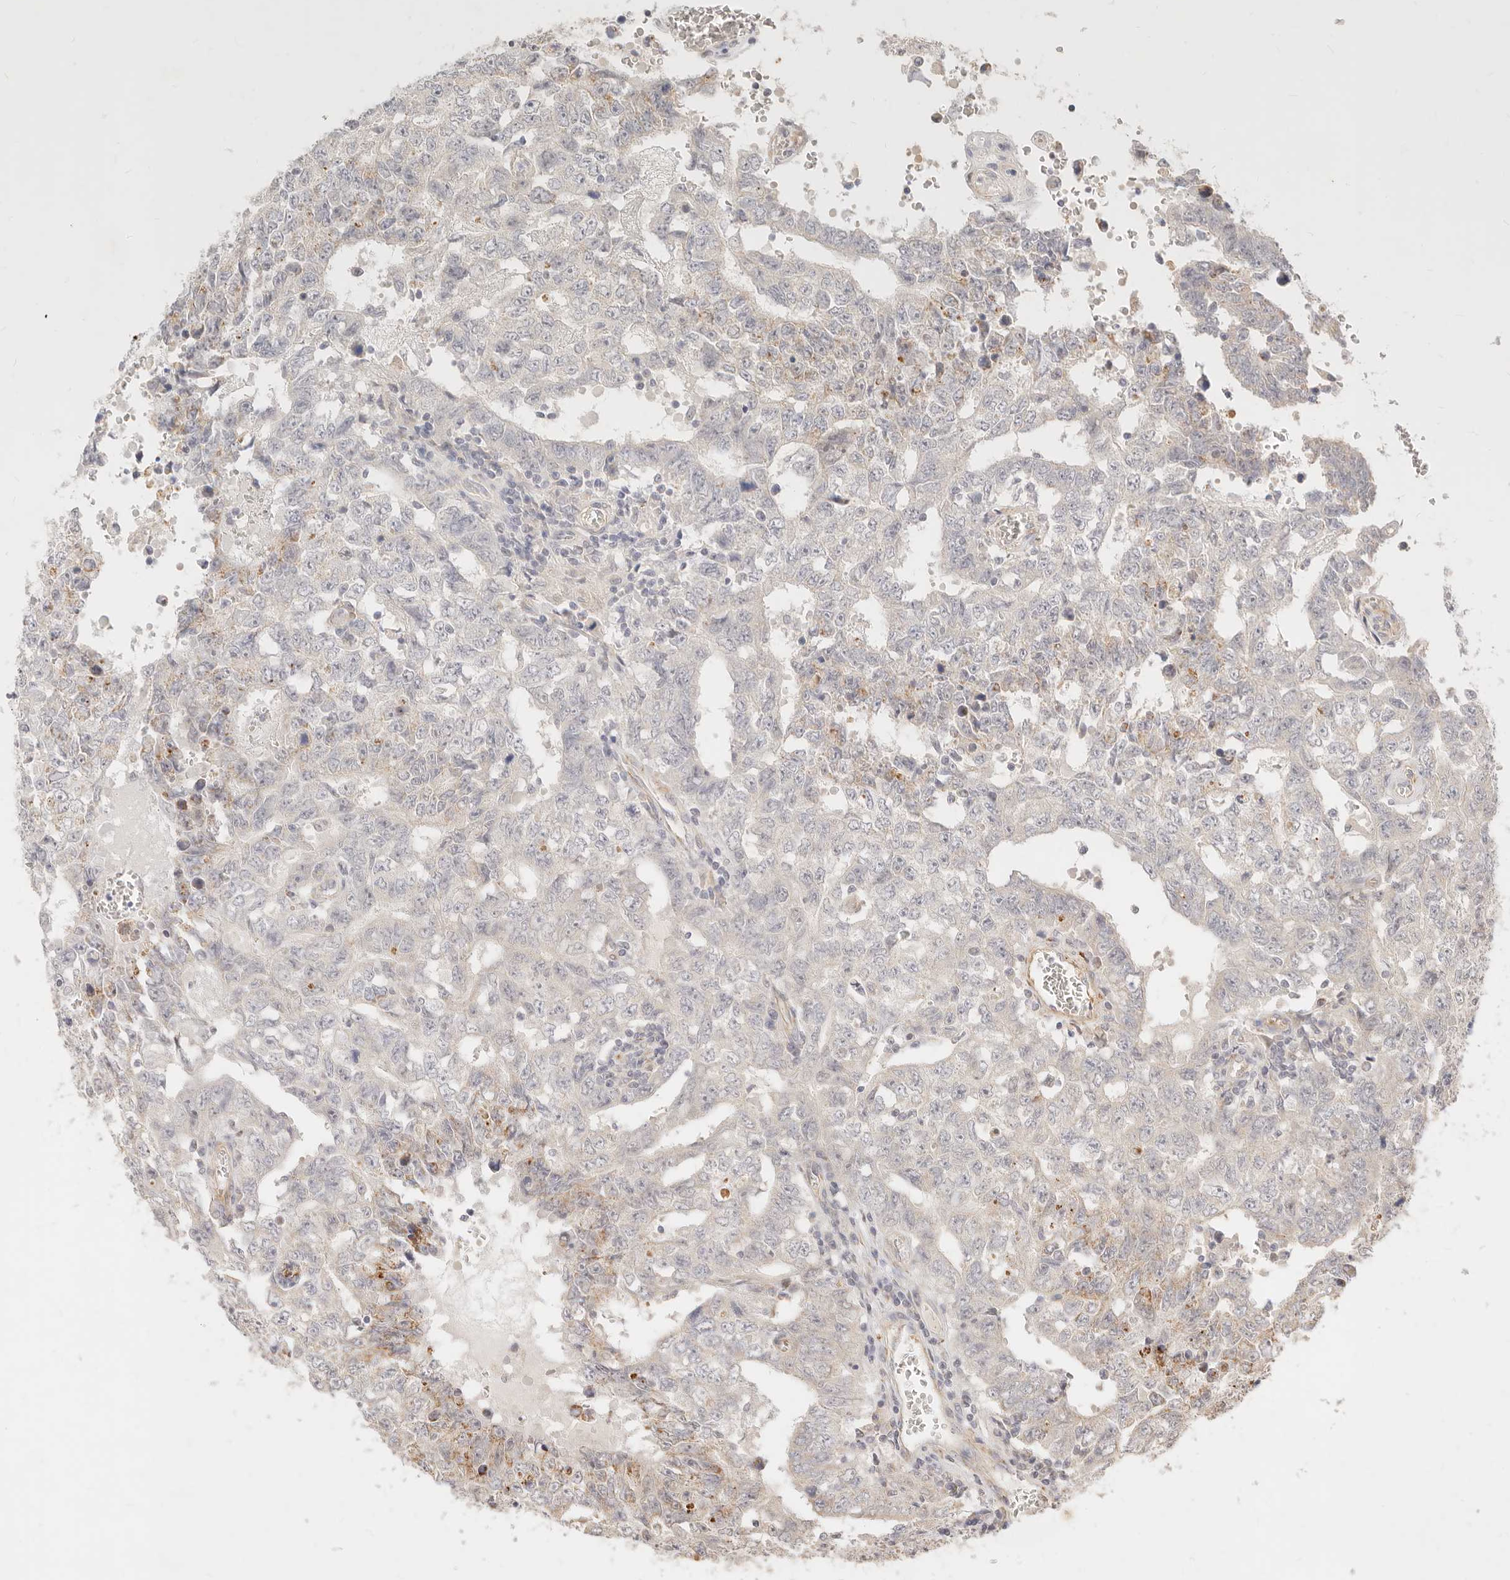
{"staining": {"intensity": "negative", "quantity": "none", "location": "none"}, "tissue": "testis cancer", "cell_type": "Tumor cells", "image_type": "cancer", "snomed": [{"axis": "morphology", "description": "Carcinoma, Embryonal, NOS"}, {"axis": "topography", "description": "Testis"}], "caption": "This is an immunohistochemistry (IHC) photomicrograph of human testis cancer. There is no positivity in tumor cells.", "gene": "RUBCNL", "patient": {"sex": "male", "age": 26}}